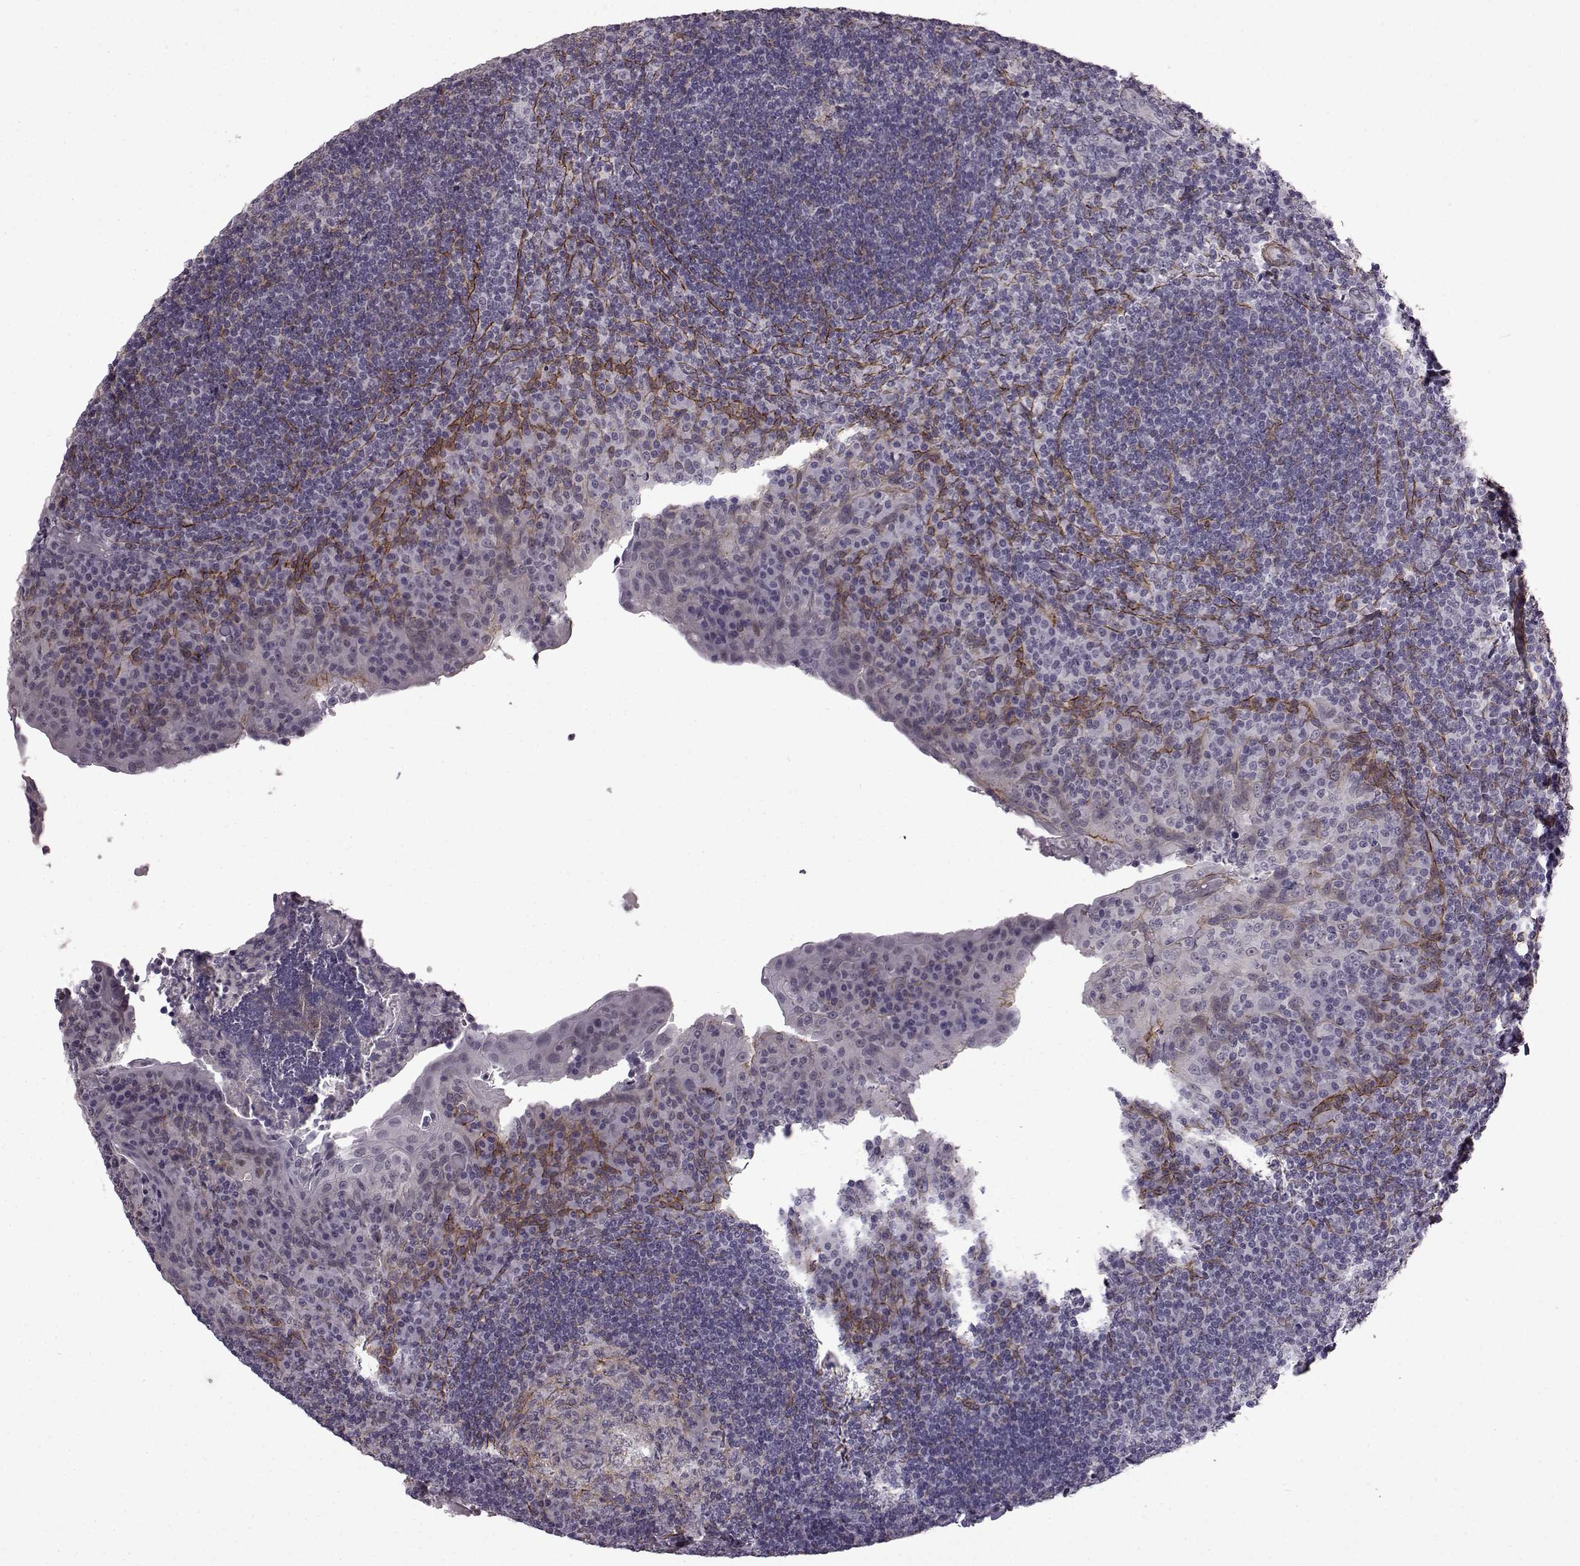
{"staining": {"intensity": "negative", "quantity": "none", "location": "none"}, "tissue": "tonsil", "cell_type": "Germinal center cells", "image_type": "normal", "snomed": [{"axis": "morphology", "description": "Normal tissue, NOS"}, {"axis": "topography", "description": "Tonsil"}], "caption": "Protein analysis of normal tonsil demonstrates no significant staining in germinal center cells.", "gene": "SYNPO2", "patient": {"sex": "male", "age": 17}}